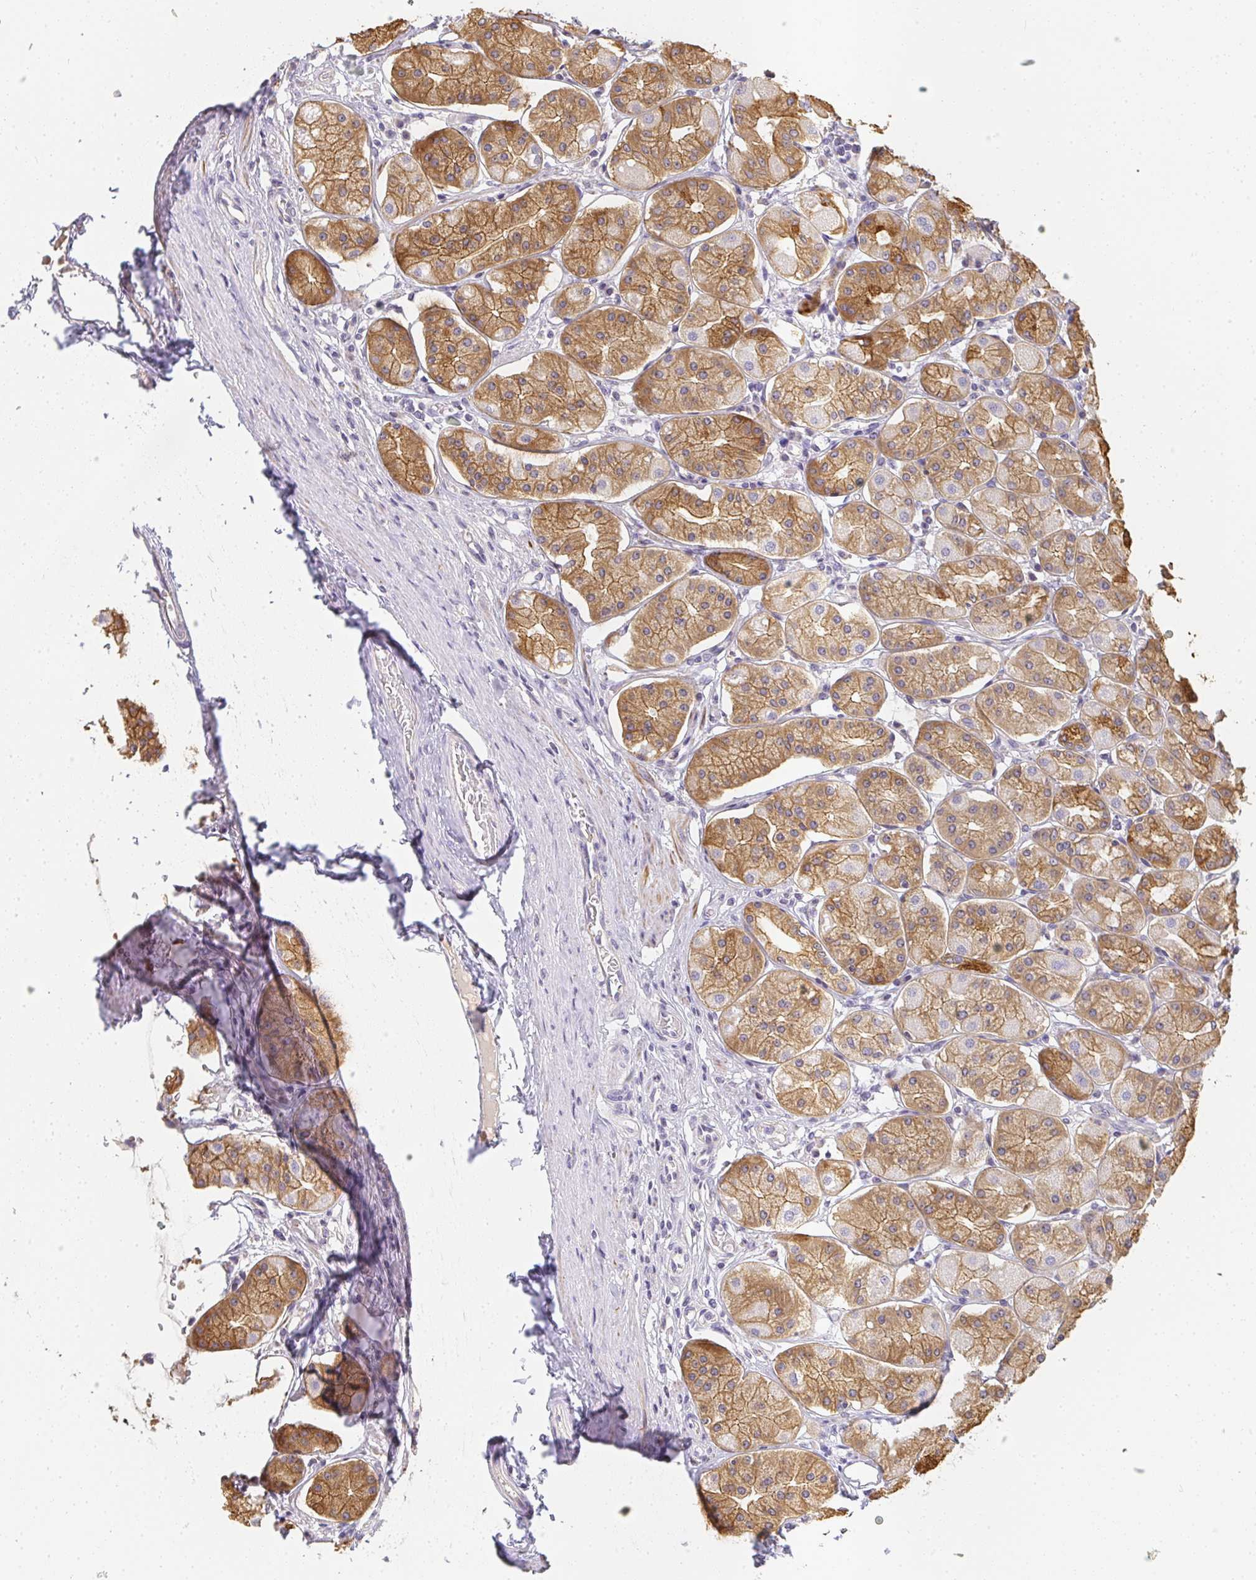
{"staining": {"intensity": "moderate", "quantity": "25%-75%", "location": "cytoplasmic/membranous"}, "tissue": "stomach", "cell_type": "Glandular cells", "image_type": "normal", "snomed": [{"axis": "morphology", "description": "Normal tissue, NOS"}, {"axis": "topography", "description": "Stomach"}, {"axis": "topography", "description": "Stomach, lower"}], "caption": "Protein staining of benign stomach demonstrates moderate cytoplasmic/membranous staining in approximately 25%-75% of glandular cells.", "gene": "SLC35B3", "patient": {"sex": "female", "age": 56}}